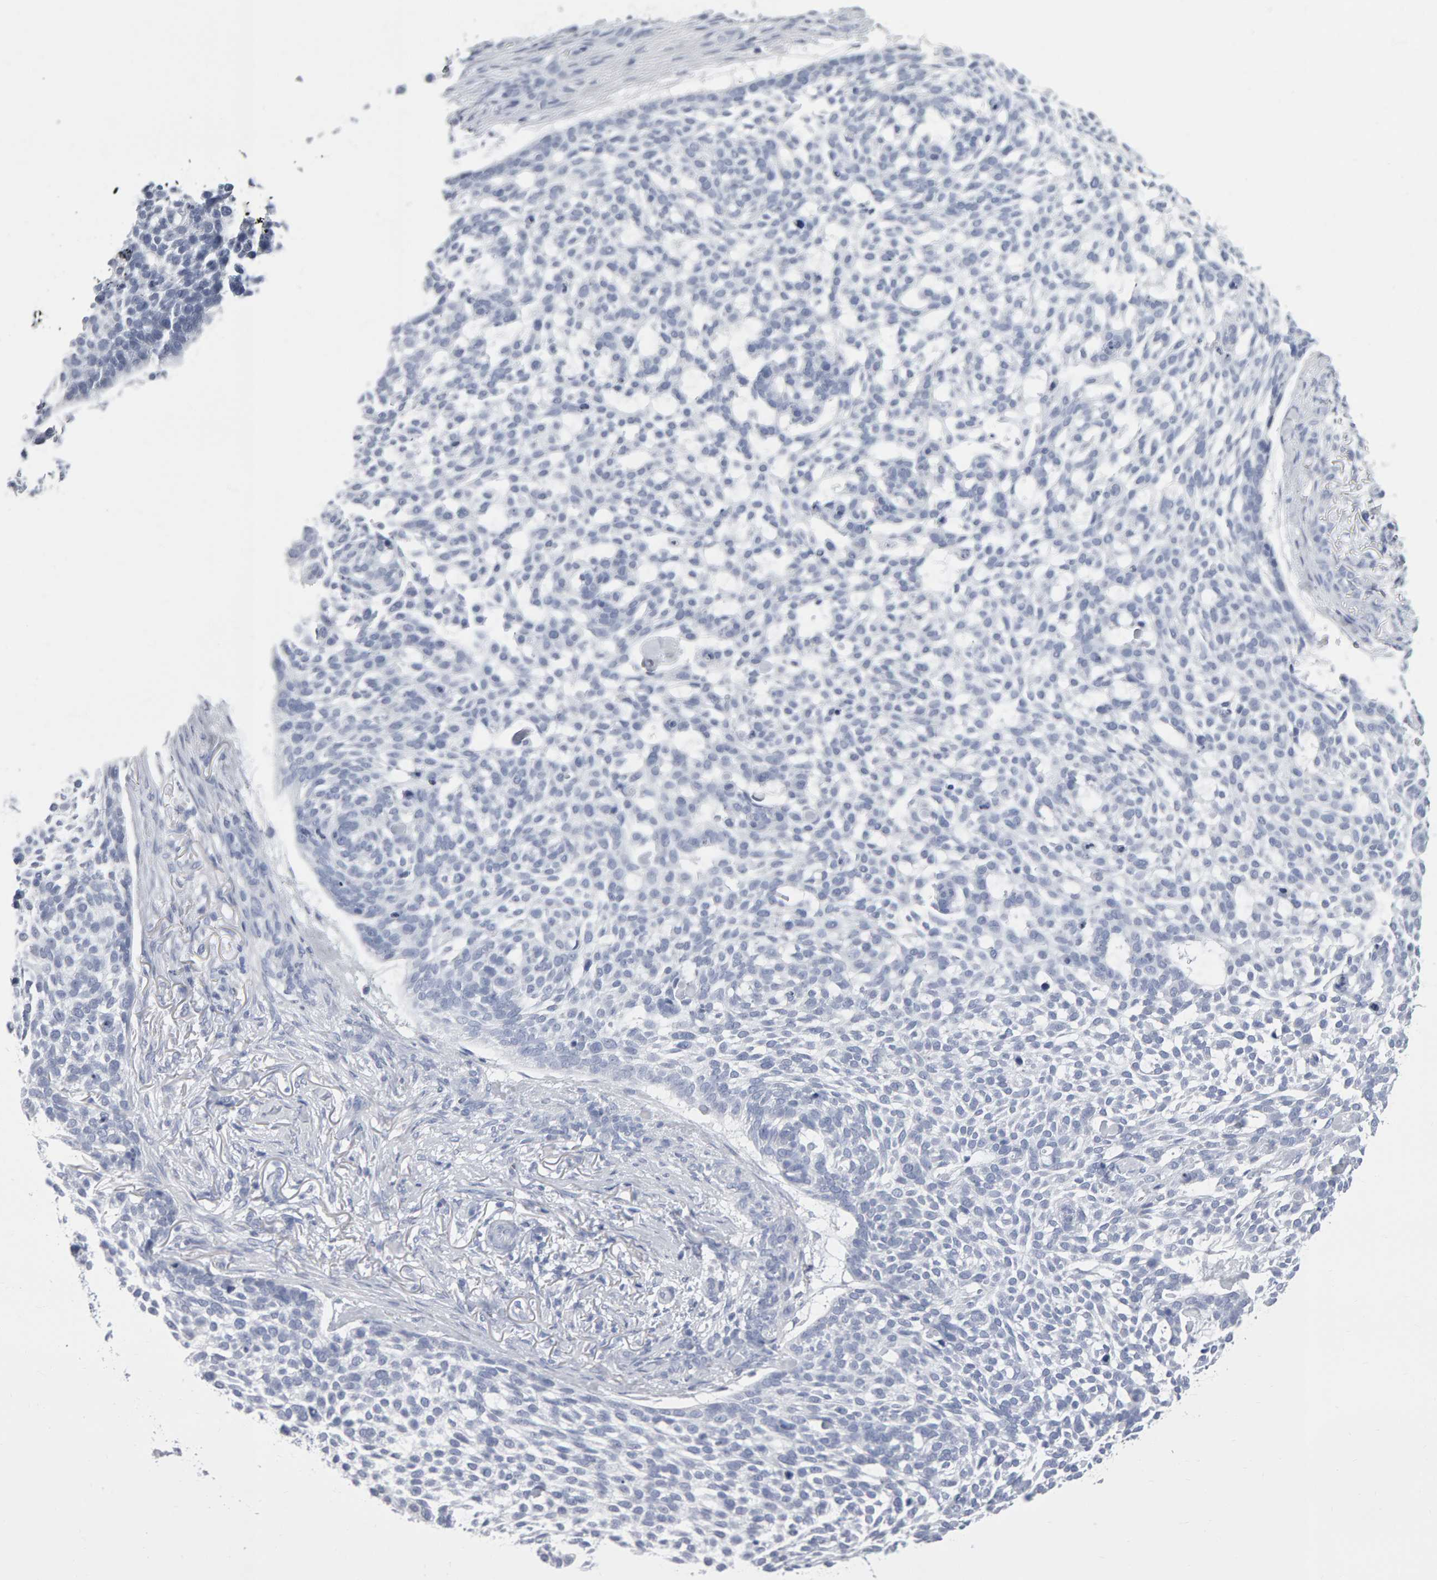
{"staining": {"intensity": "negative", "quantity": "none", "location": "none"}, "tissue": "skin cancer", "cell_type": "Tumor cells", "image_type": "cancer", "snomed": [{"axis": "morphology", "description": "Basal cell carcinoma"}, {"axis": "topography", "description": "Skin"}], "caption": "Tumor cells are negative for protein expression in human basal cell carcinoma (skin).", "gene": "NCDN", "patient": {"sex": "female", "age": 64}}